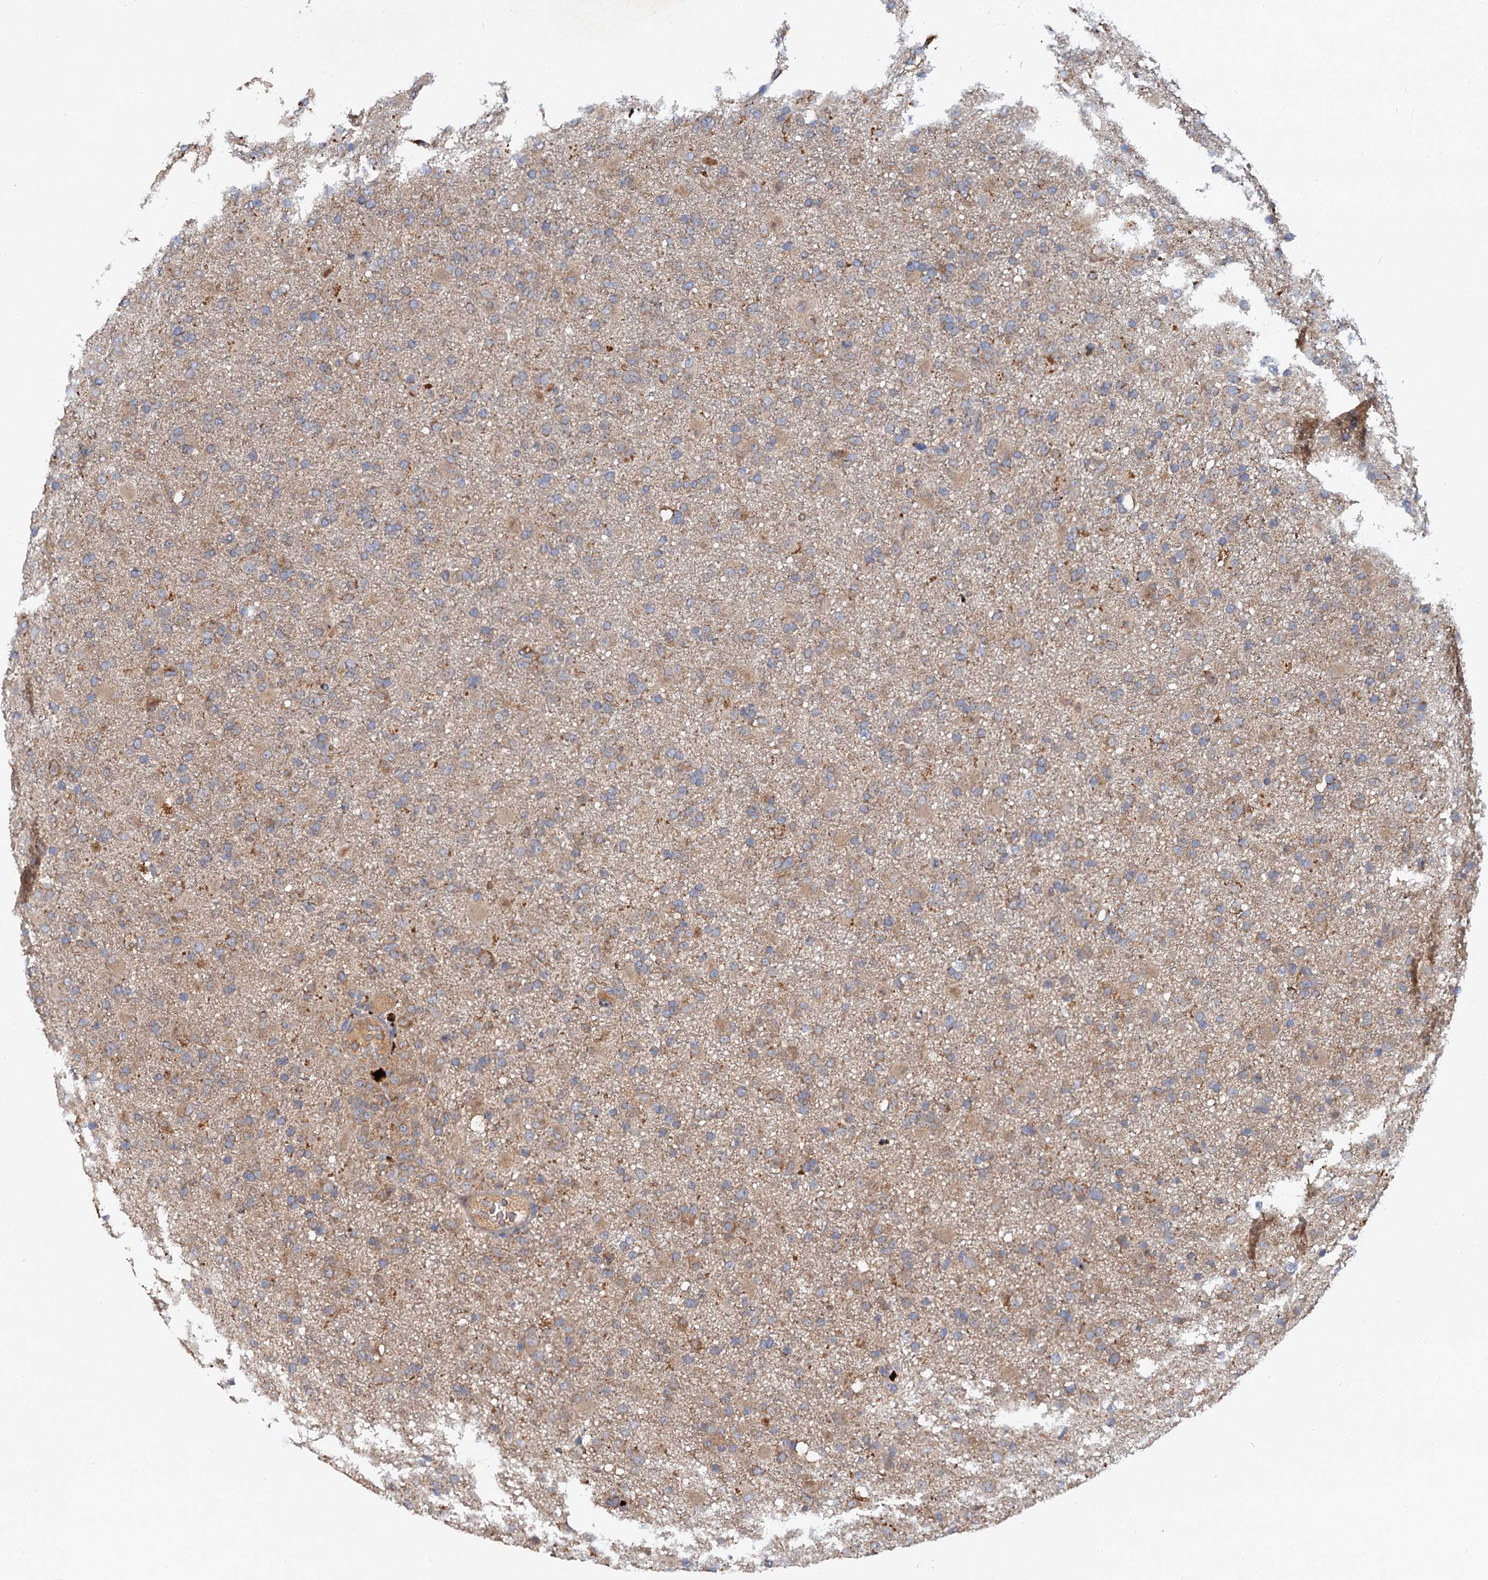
{"staining": {"intensity": "weak", "quantity": ">75%", "location": "cytoplasmic/membranous"}, "tissue": "glioma", "cell_type": "Tumor cells", "image_type": "cancer", "snomed": [{"axis": "morphology", "description": "Glioma, malignant, Low grade"}, {"axis": "topography", "description": "Brain"}], "caption": "Protein analysis of malignant low-grade glioma tissue exhibits weak cytoplasmic/membranous positivity in about >75% of tumor cells. (Stains: DAB in brown, nuclei in blue, Microscopy: brightfield microscopy at high magnification).", "gene": "ALKBH7", "patient": {"sex": "male", "age": 65}}